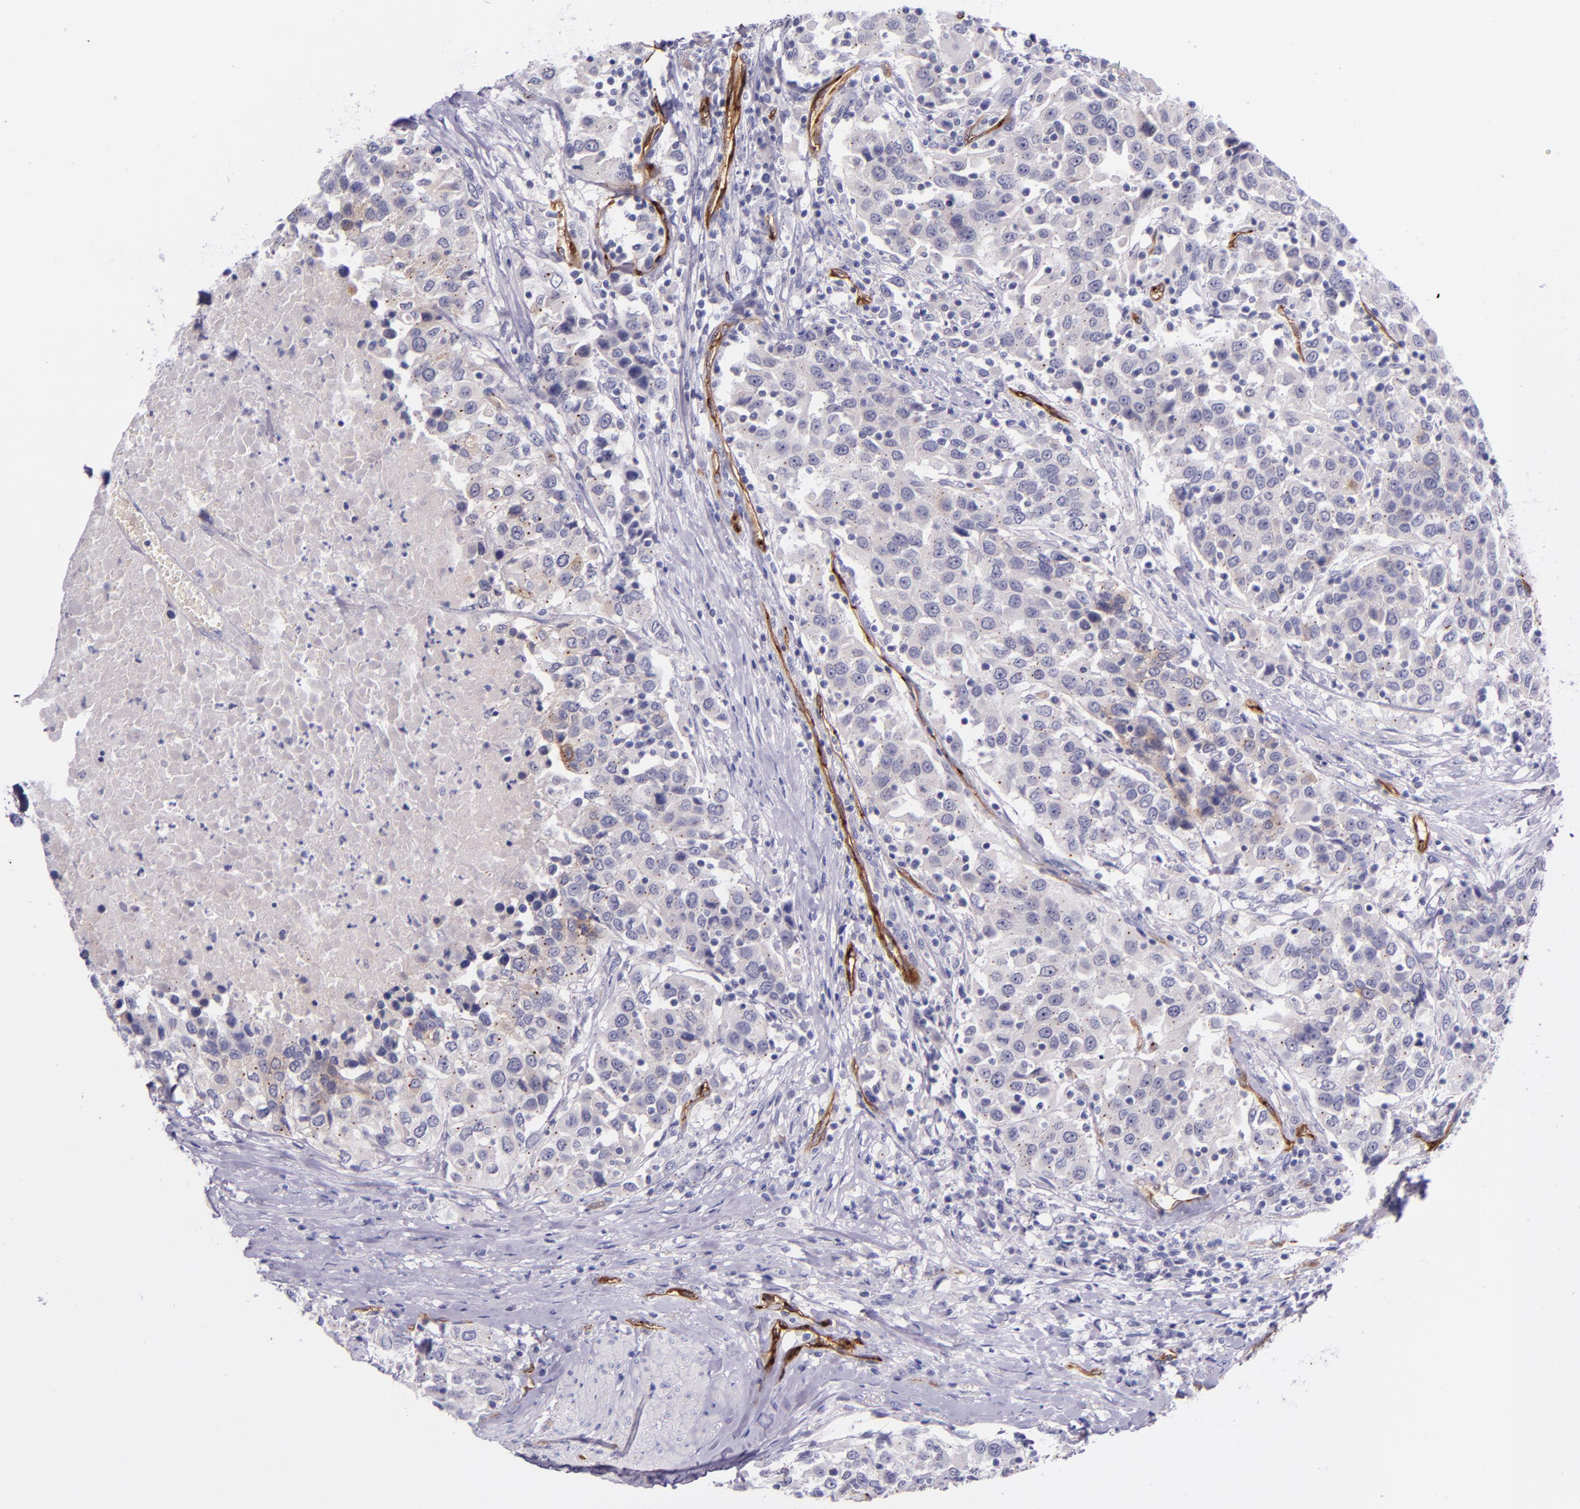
{"staining": {"intensity": "negative", "quantity": "none", "location": "none"}, "tissue": "urothelial cancer", "cell_type": "Tumor cells", "image_type": "cancer", "snomed": [{"axis": "morphology", "description": "Urothelial carcinoma, High grade"}, {"axis": "topography", "description": "Urinary bladder"}], "caption": "Protein analysis of urothelial cancer shows no significant staining in tumor cells.", "gene": "NOS3", "patient": {"sex": "female", "age": 80}}